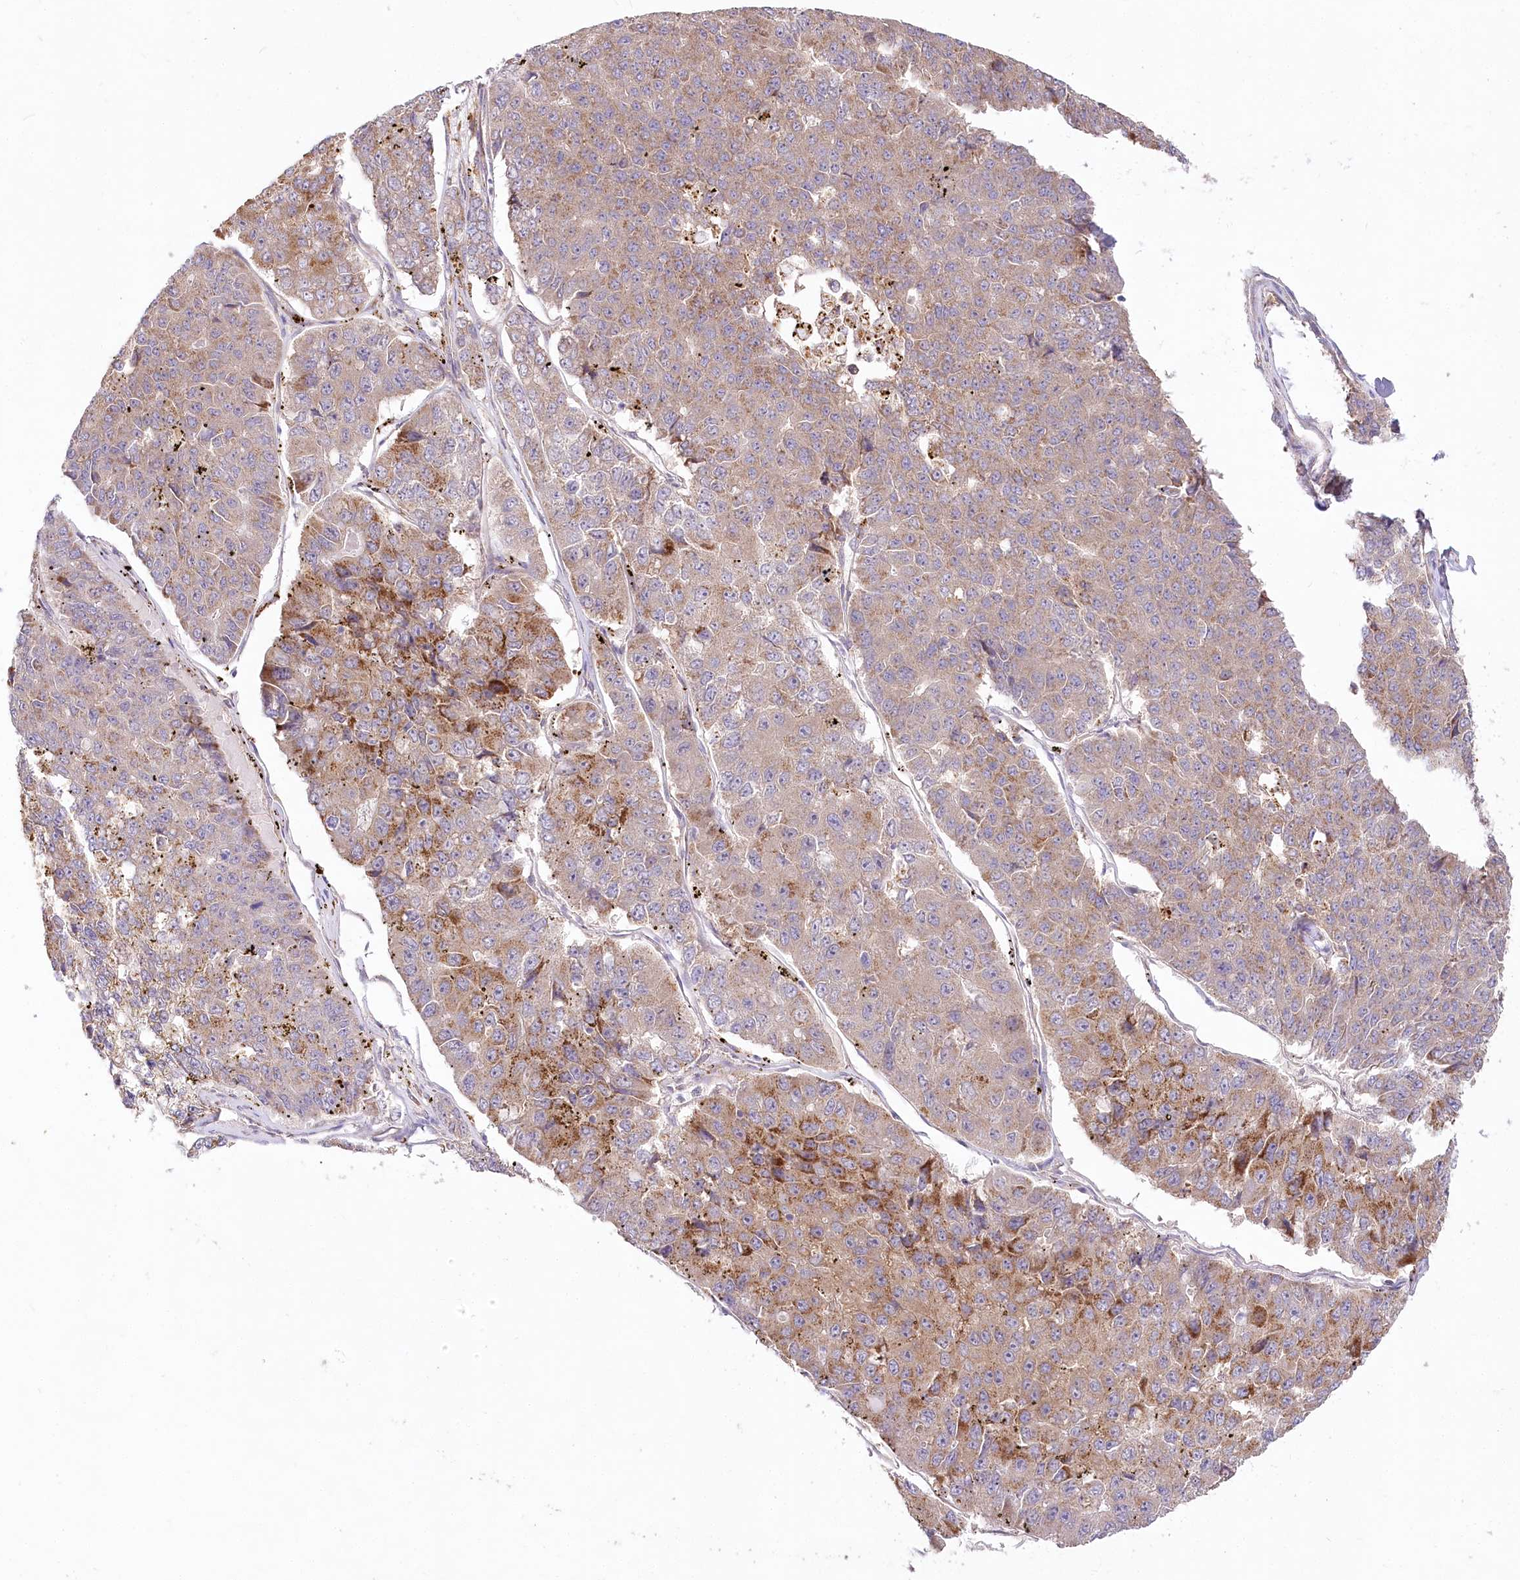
{"staining": {"intensity": "moderate", "quantity": ">75%", "location": "cytoplasmic/membranous"}, "tissue": "pancreatic cancer", "cell_type": "Tumor cells", "image_type": "cancer", "snomed": [{"axis": "morphology", "description": "Adenocarcinoma, NOS"}, {"axis": "topography", "description": "Pancreas"}], "caption": "Moderate cytoplasmic/membranous protein expression is appreciated in approximately >75% of tumor cells in pancreatic cancer (adenocarcinoma).", "gene": "PYROXD1", "patient": {"sex": "male", "age": 50}}